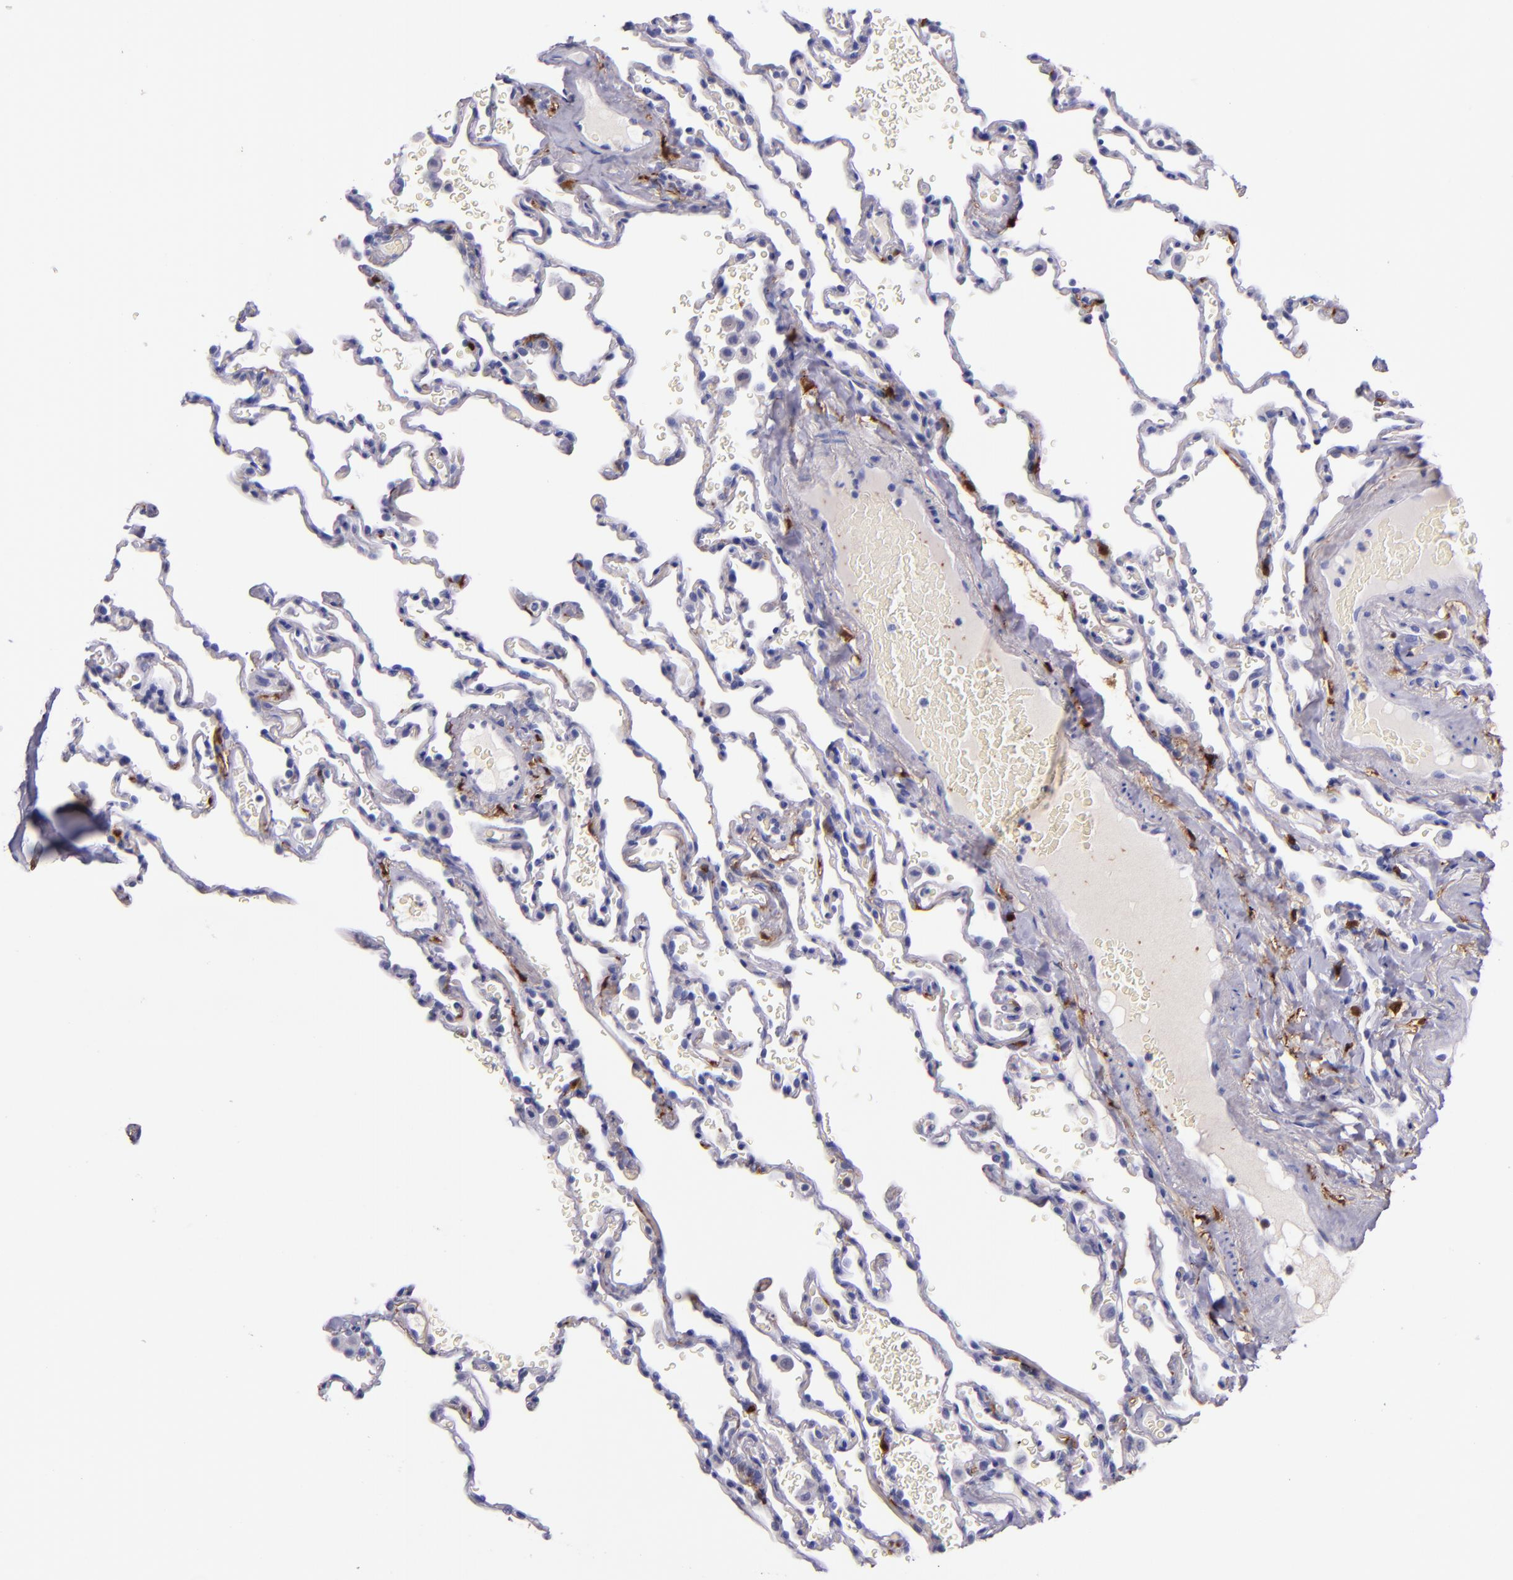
{"staining": {"intensity": "negative", "quantity": "none", "location": "none"}, "tissue": "lung", "cell_type": "Alveolar cells", "image_type": "normal", "snomed": [{"axis": "morphology", "description": "Normal tissue, NOS"}, {"axis": "topography", "description": "Lung"}], "caption": "DAB immunohistochemical staining of normal lung shows no significant expression in alveolar cells. Nuclei are stained in blue.", "gene": "F13A1", "patient": {"sex": "male", "age": 59}}